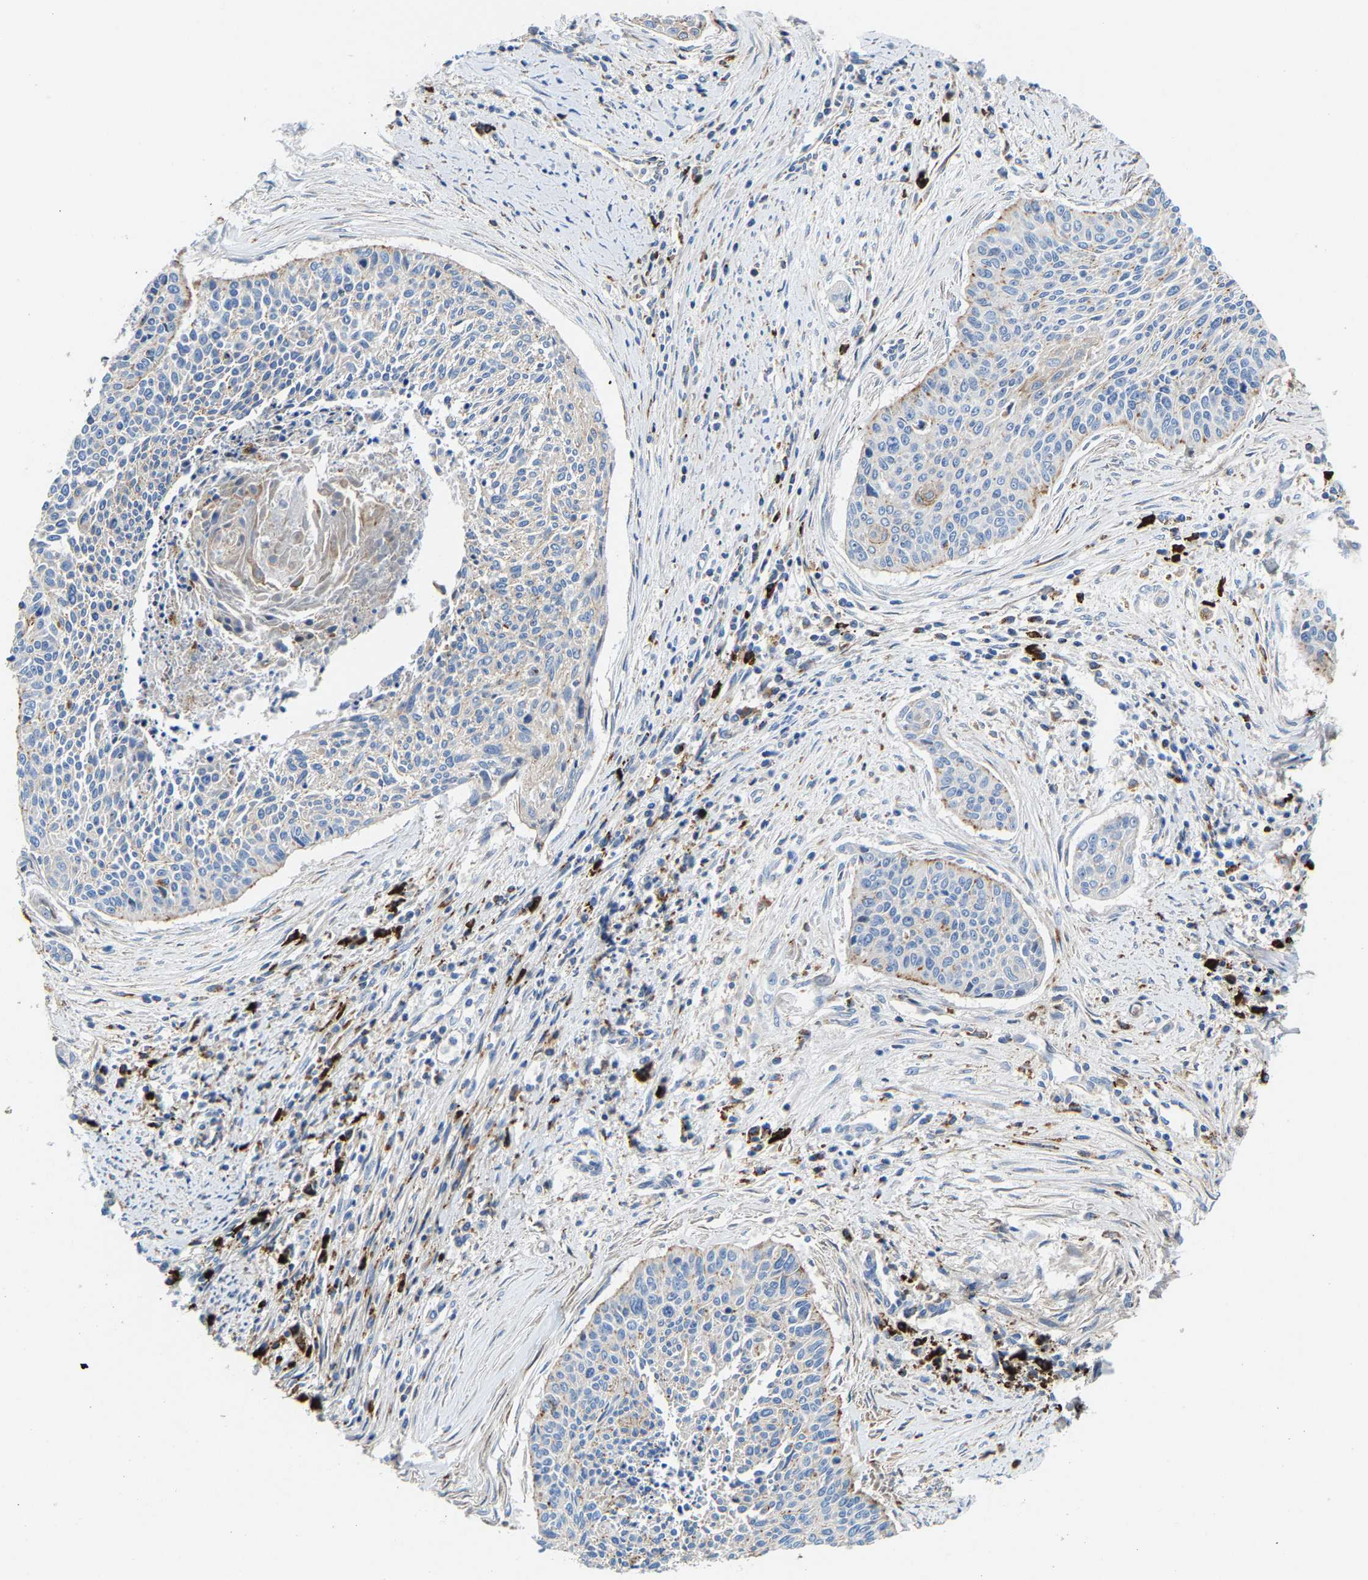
{"staining": {"intensity": "negative", "quantity": "none", "location": "none"}, "tissue": "cervical cancer", "cell_type": "Tumor cells", "image_type": "cancer", "snomed": [{"axis": "morphology", "description": "Squamous cell carcinoma, NOS"}, {"axis": "topography", "description": "Cervix"}], "caption": "This is a image of immunohistochemistry staining of cervical squamous cell carcinoma, which shows no positivity in tumor cells.", "gene": "DPP7", "patient": {"sex": "female", "age": 55}}